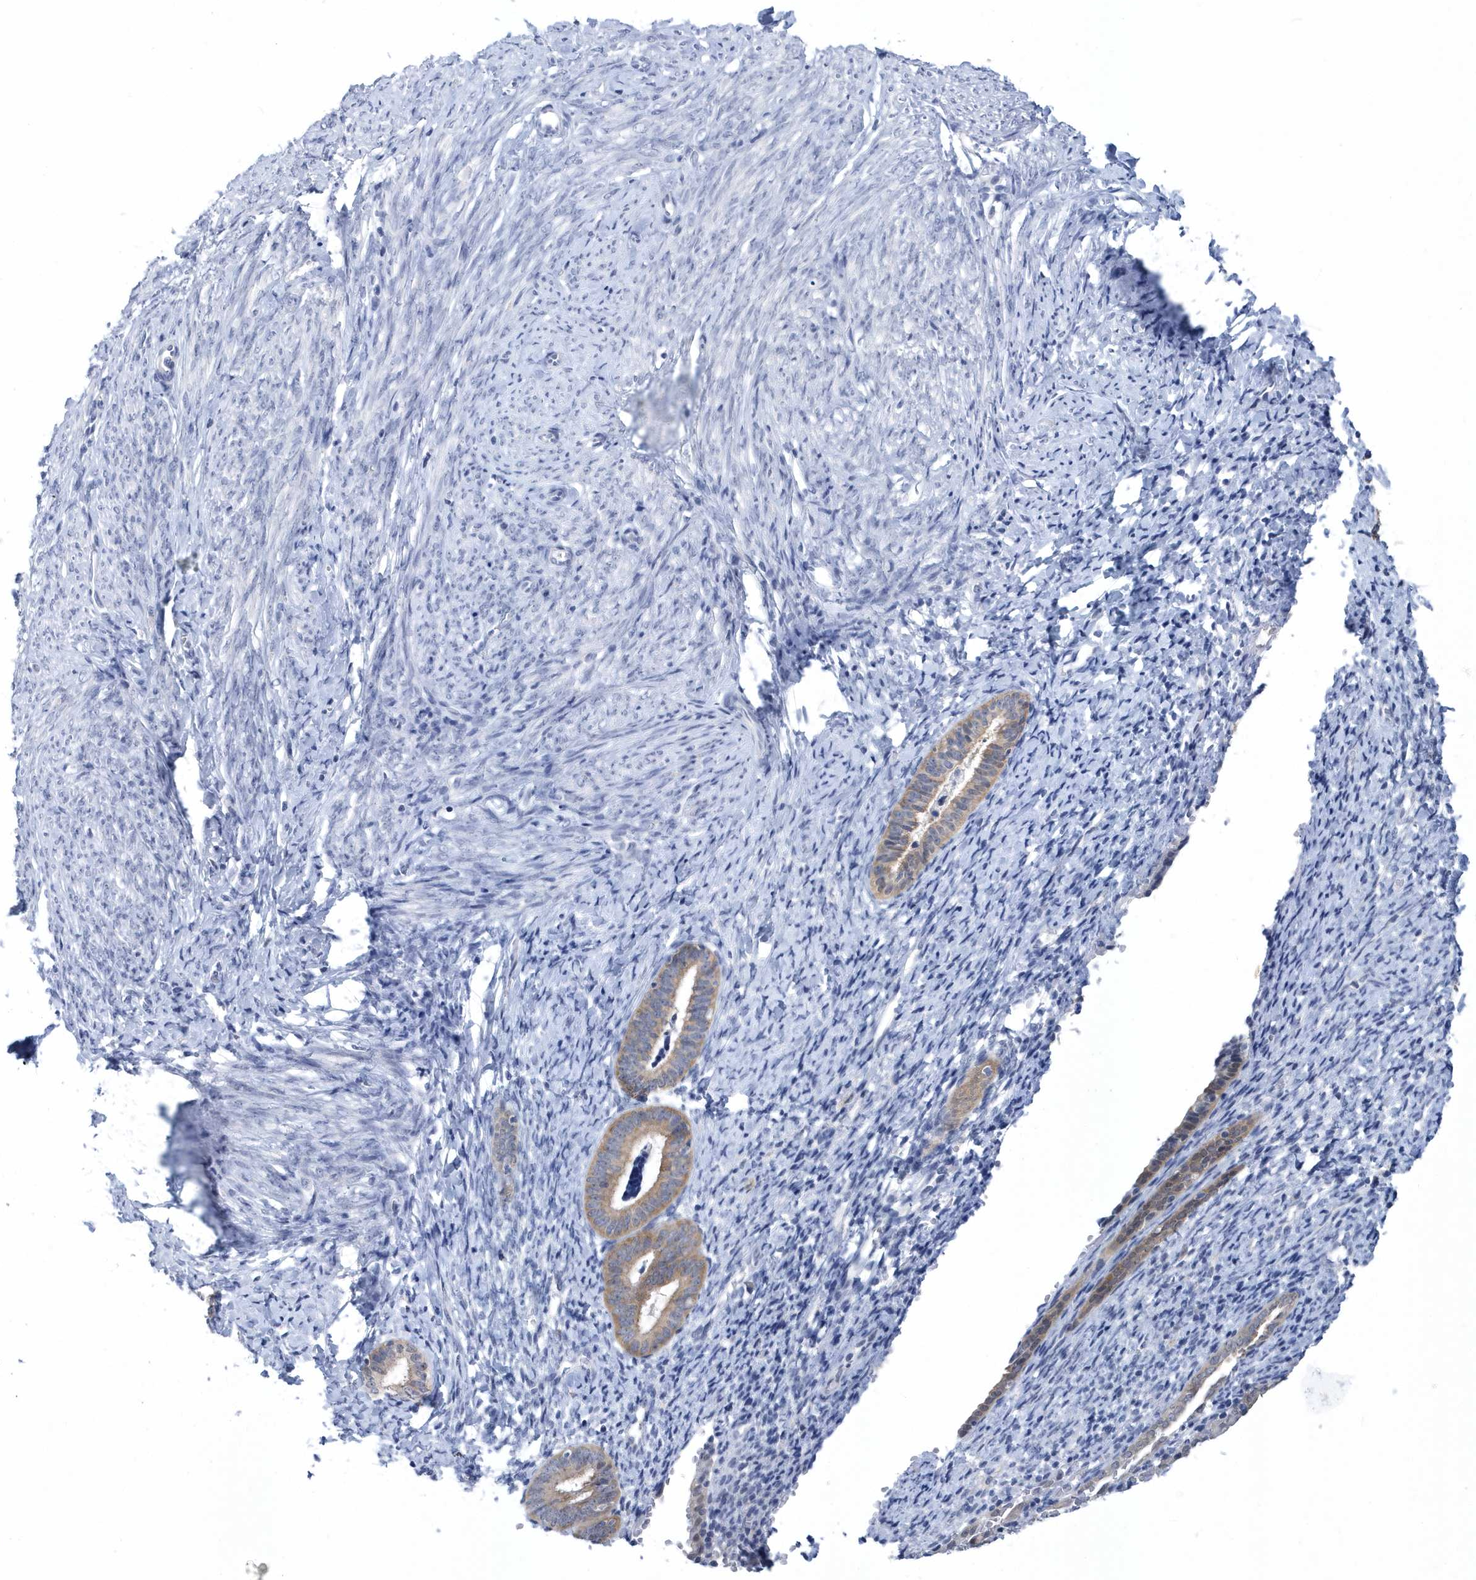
{"staining": {"intensity": "negative", "quantity": "none", "location": "none"}, "tissue": "endometrium", "cell_type": "Cells in endometrial stroma", "image_type": "normal", "snomed": [{"axis": "morphology", "description": "Normal tissue, NOS"}, {"axis": "topography", "description": "Endometrium"}], "caption": "Cells in endometrial stroma show no significant positivity in normal endometrium. The staining is performed using DAB brown chromogen with nuclei counter-stained in using hematoxylin.", "gene": "SRGAP3", "patient": {"sex": "female", "age": 72}}